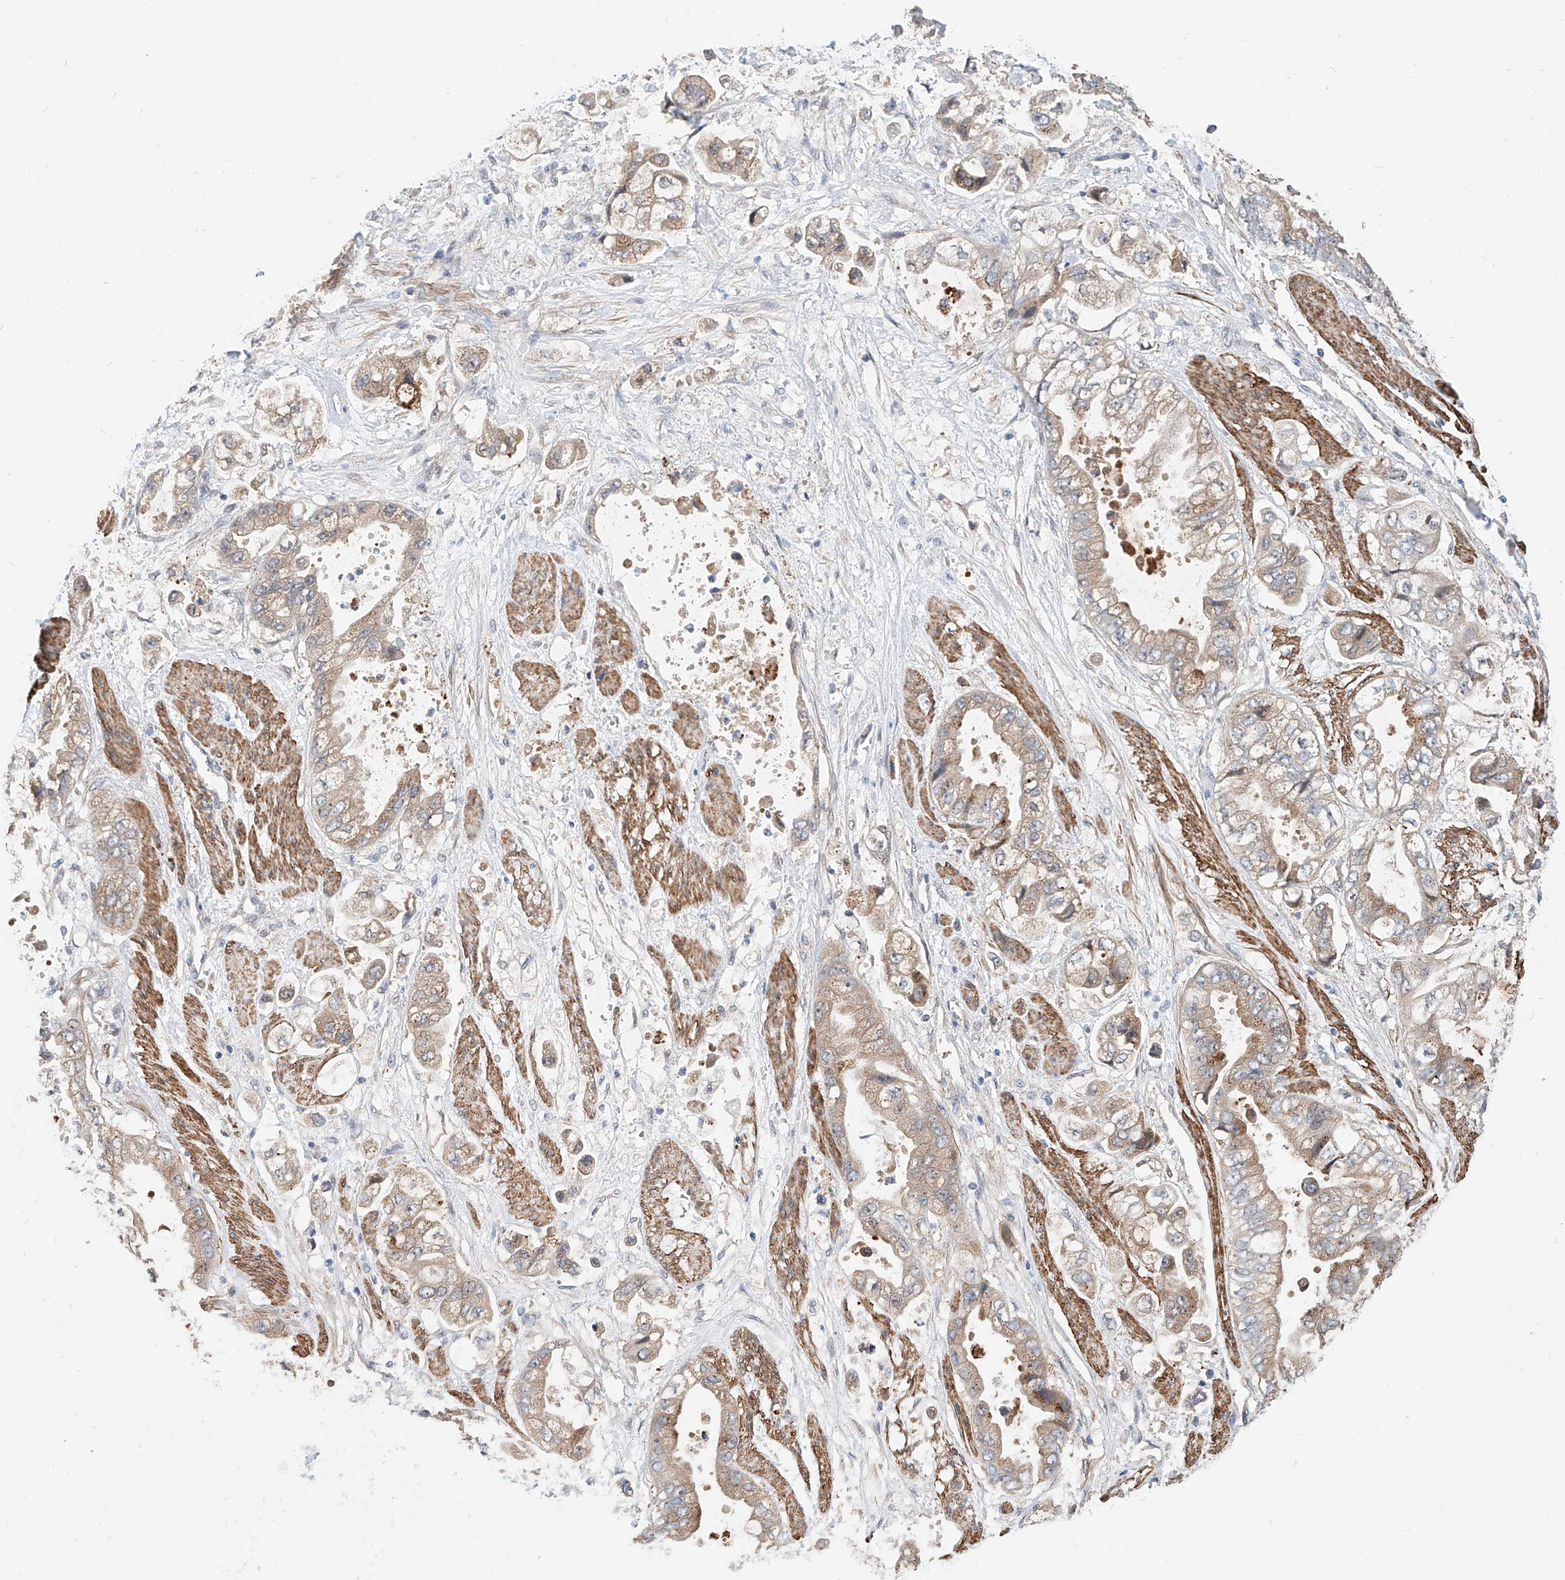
{"staining": {"intensity": "weak", "quantity": ">75%", "location": "cytoplasmic/membranous"}, "tissue": "stomach cancer", "cell_type": "Tumor cells", "image_type": "cancer", "snomed": [{"axis": "morphology", "description": "Adenocarcinoma, NOS"}, {"axis": "topography", "description": "Stomach"}], "caption": "About >75% of tumor cells in human stomach adenocarcinoma display weak cytoplasmic/membranous protein expression as visualized by brown immunohistochemical staining.", "gene": "MAGEE2", "patient": {"sex": "male", "age": 62}}